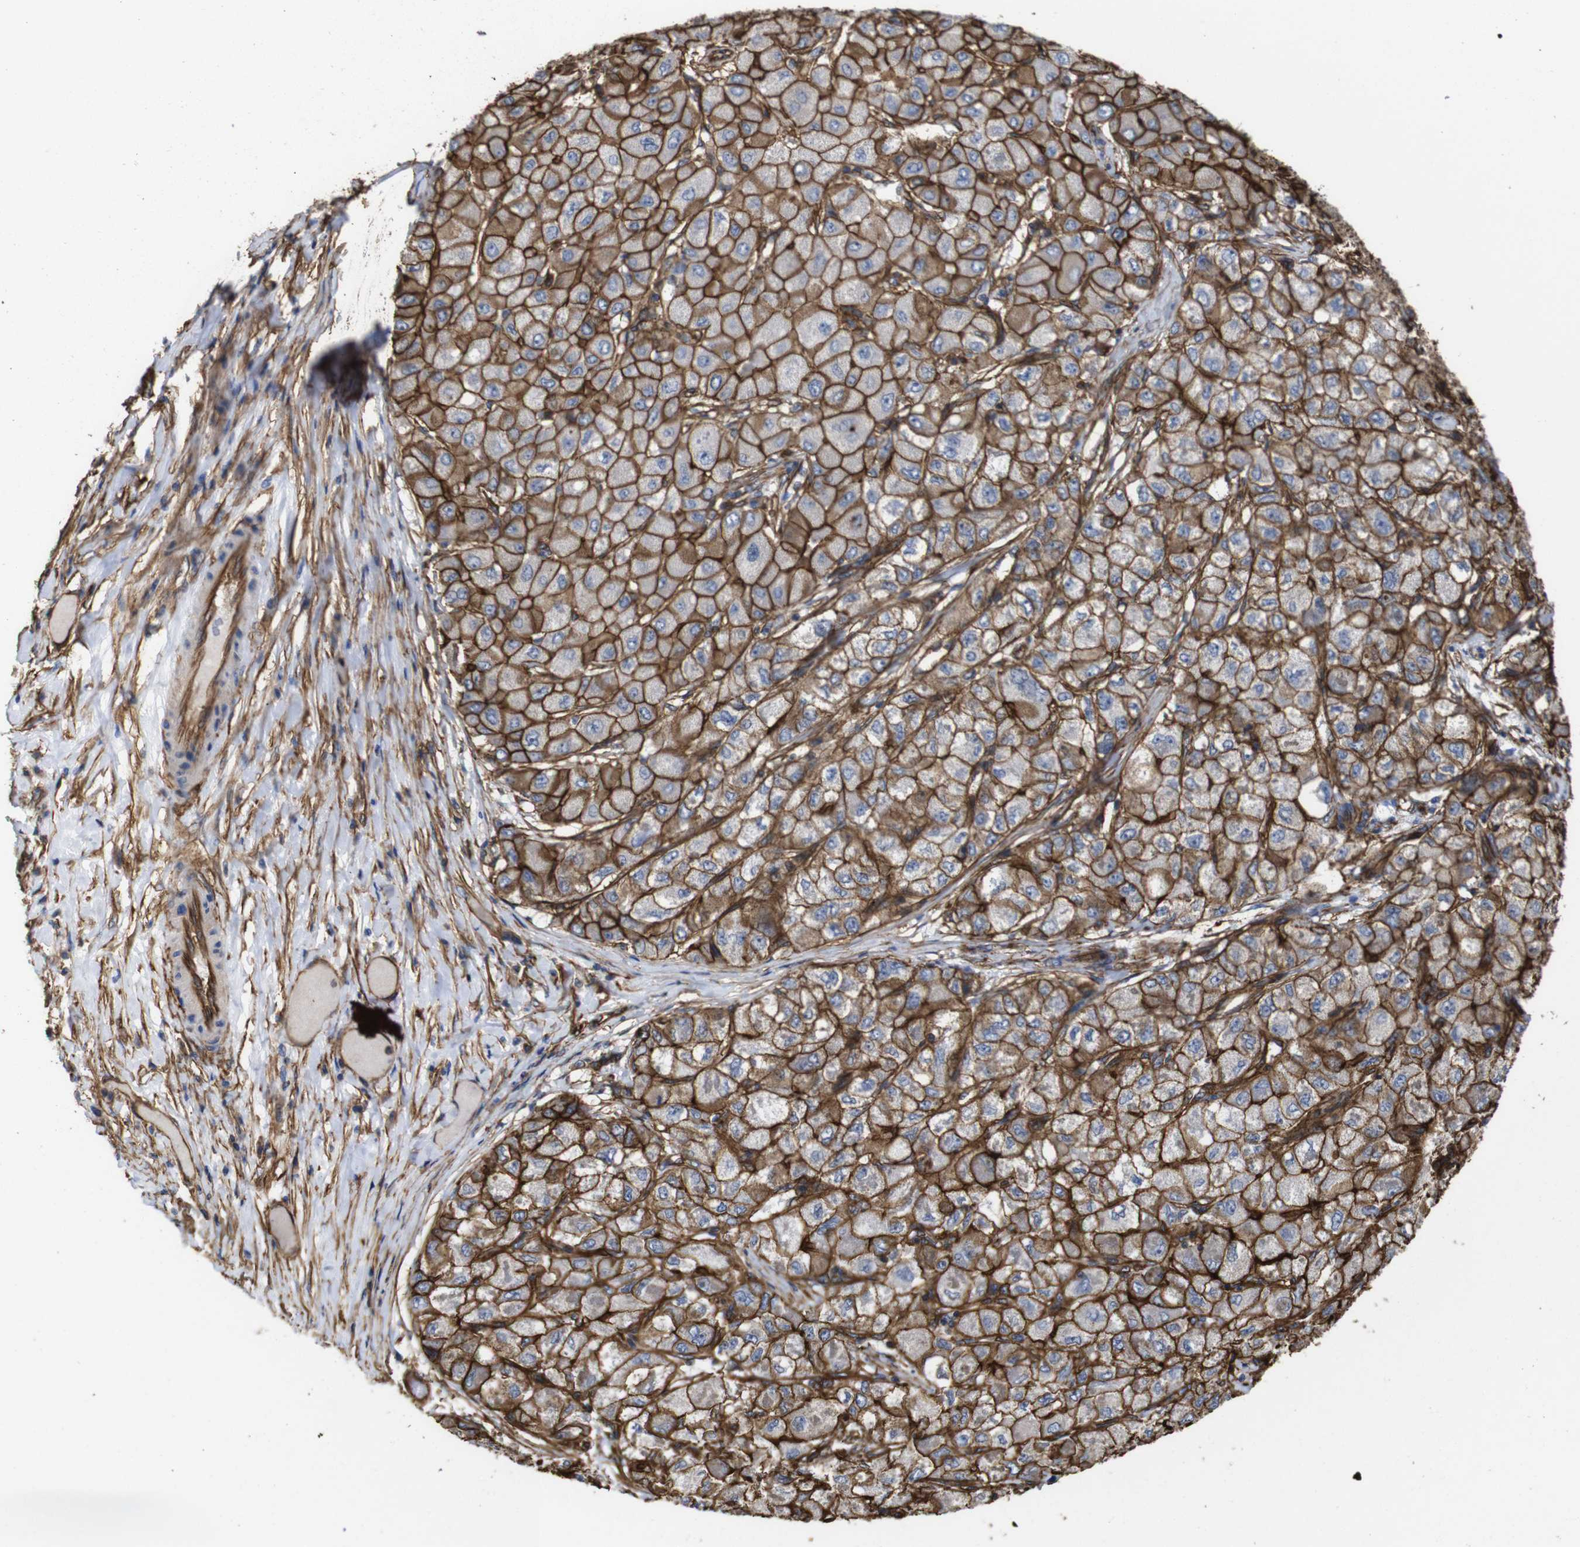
{"staining": {"intensity": "moderate", "quantity": ">75%", "location": "cytoplasmic/membranous"}, "tissue": "liver cancer", "cell_type": "Tumor cells", "image_type": "cancer", "snomed": [{"axis": "morphology", "description": "Carcinoma, Hepatocellular, NOS"}, {"axis": "topography", "description": "Liver"}], "caption": "Liver hepatocellular carcinoma was stained to show a protein in brown. There is medium levels of moderate cytoplasmic/membranous expression in approximately >75% of tumor cells. (DAB (3,3'-diaminobenzidine) IHC with brightfield microscopy, high magnification).", "gene": "SPTBN1", "patient": {"sex": "male", "age": 80}}